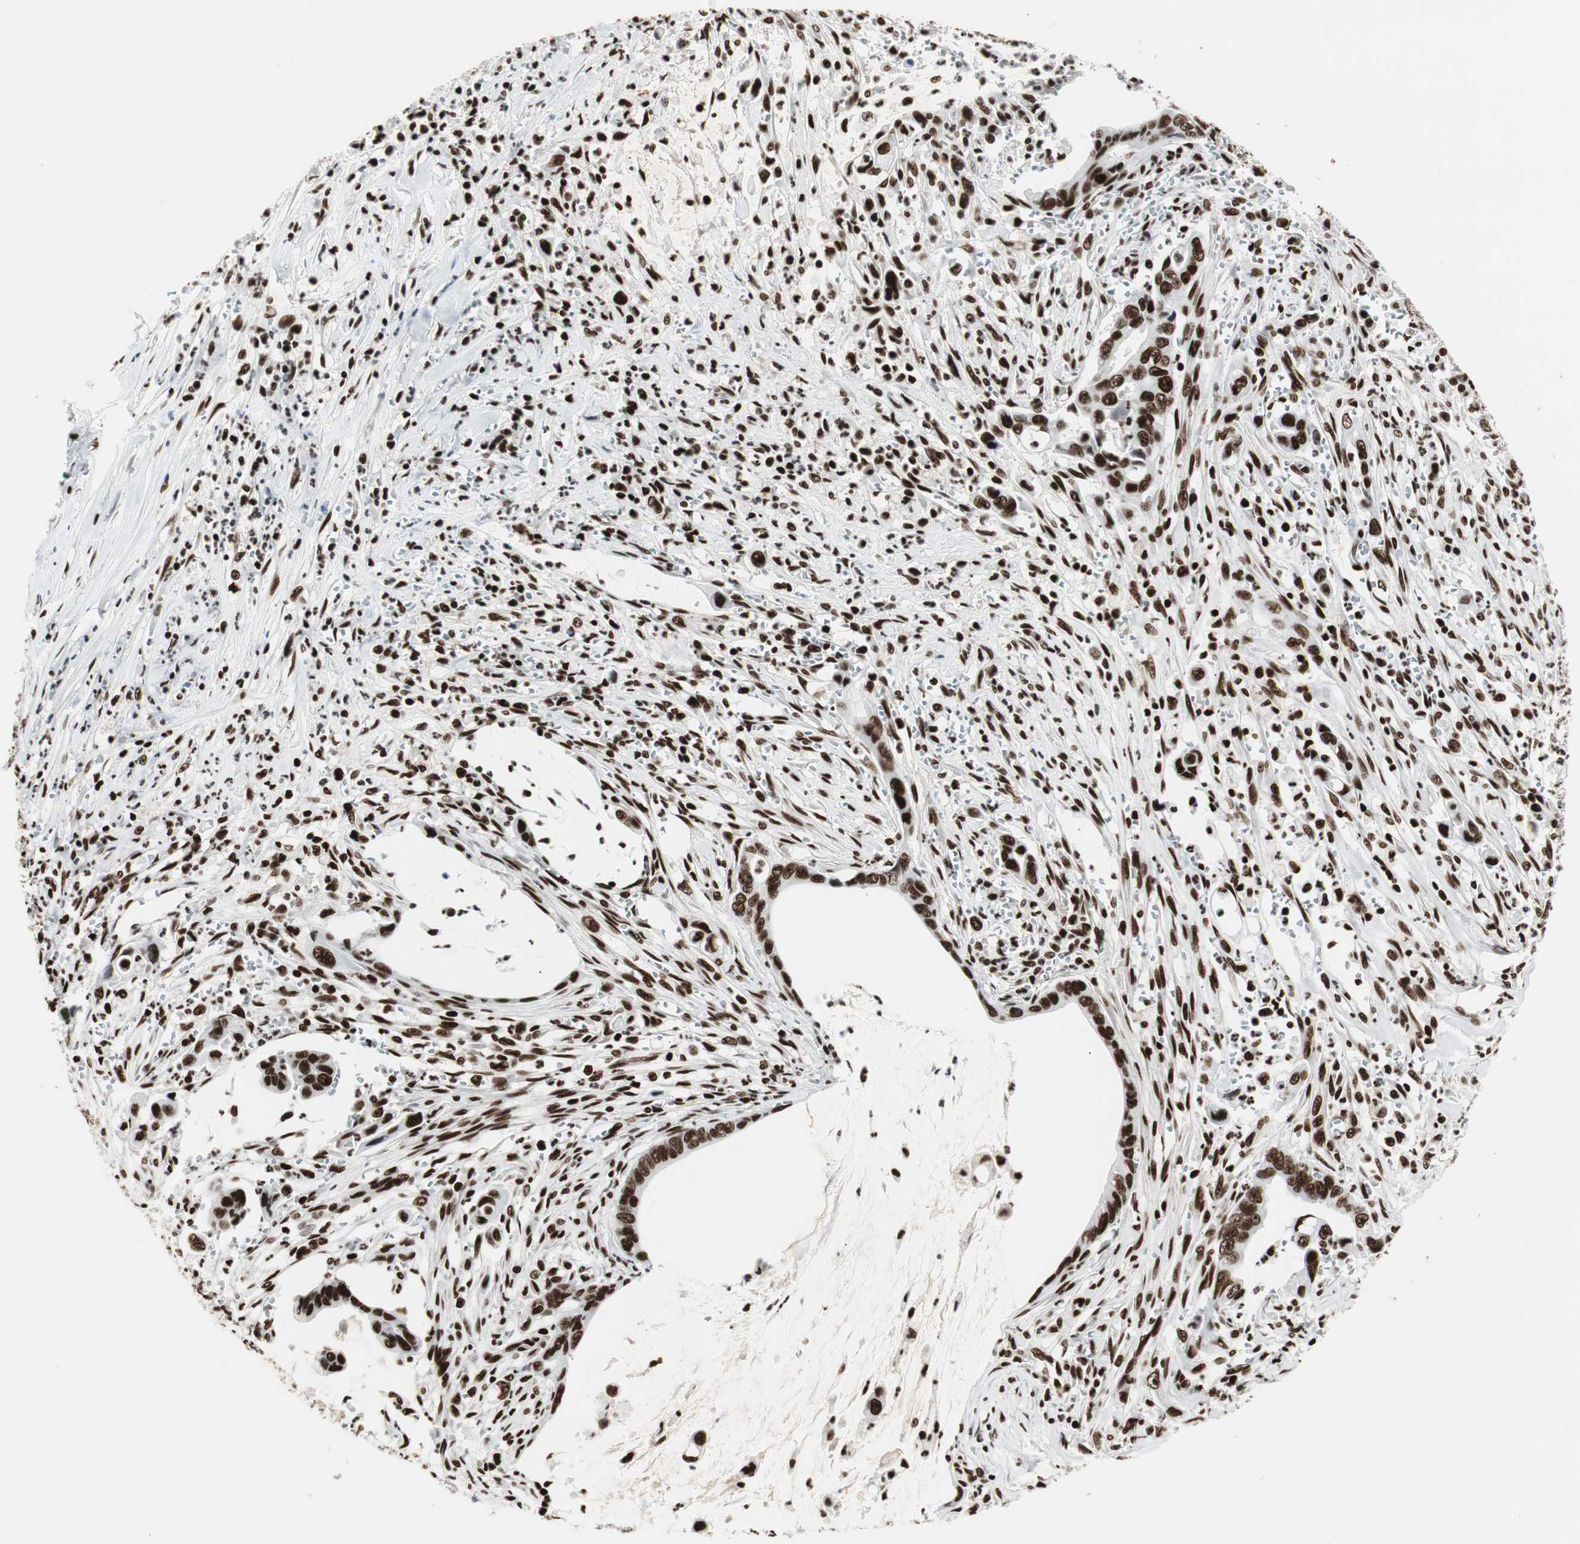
{"staining": {"intensity": "strong", "quantity": ">75%", "location": "nuclear"}, "tissue": "pancreatic cancer", "cell_type": "Tumor cells", "image_type": "cancer", "snomed": [{"axis": "morphology", "description": "Adenocarcinoma, NOS"}, {"axis": "topography", "description": "Pancreas"}], "caption": "A micrograph showing strong nuclear staining in approximately >75% of tumor cells in pancreatic cancer (adenocarcinoma), as visualized by brown immunohistochemical staining.", "gene": "MTA2", "patient": {"sex": "male", "age": 59}}